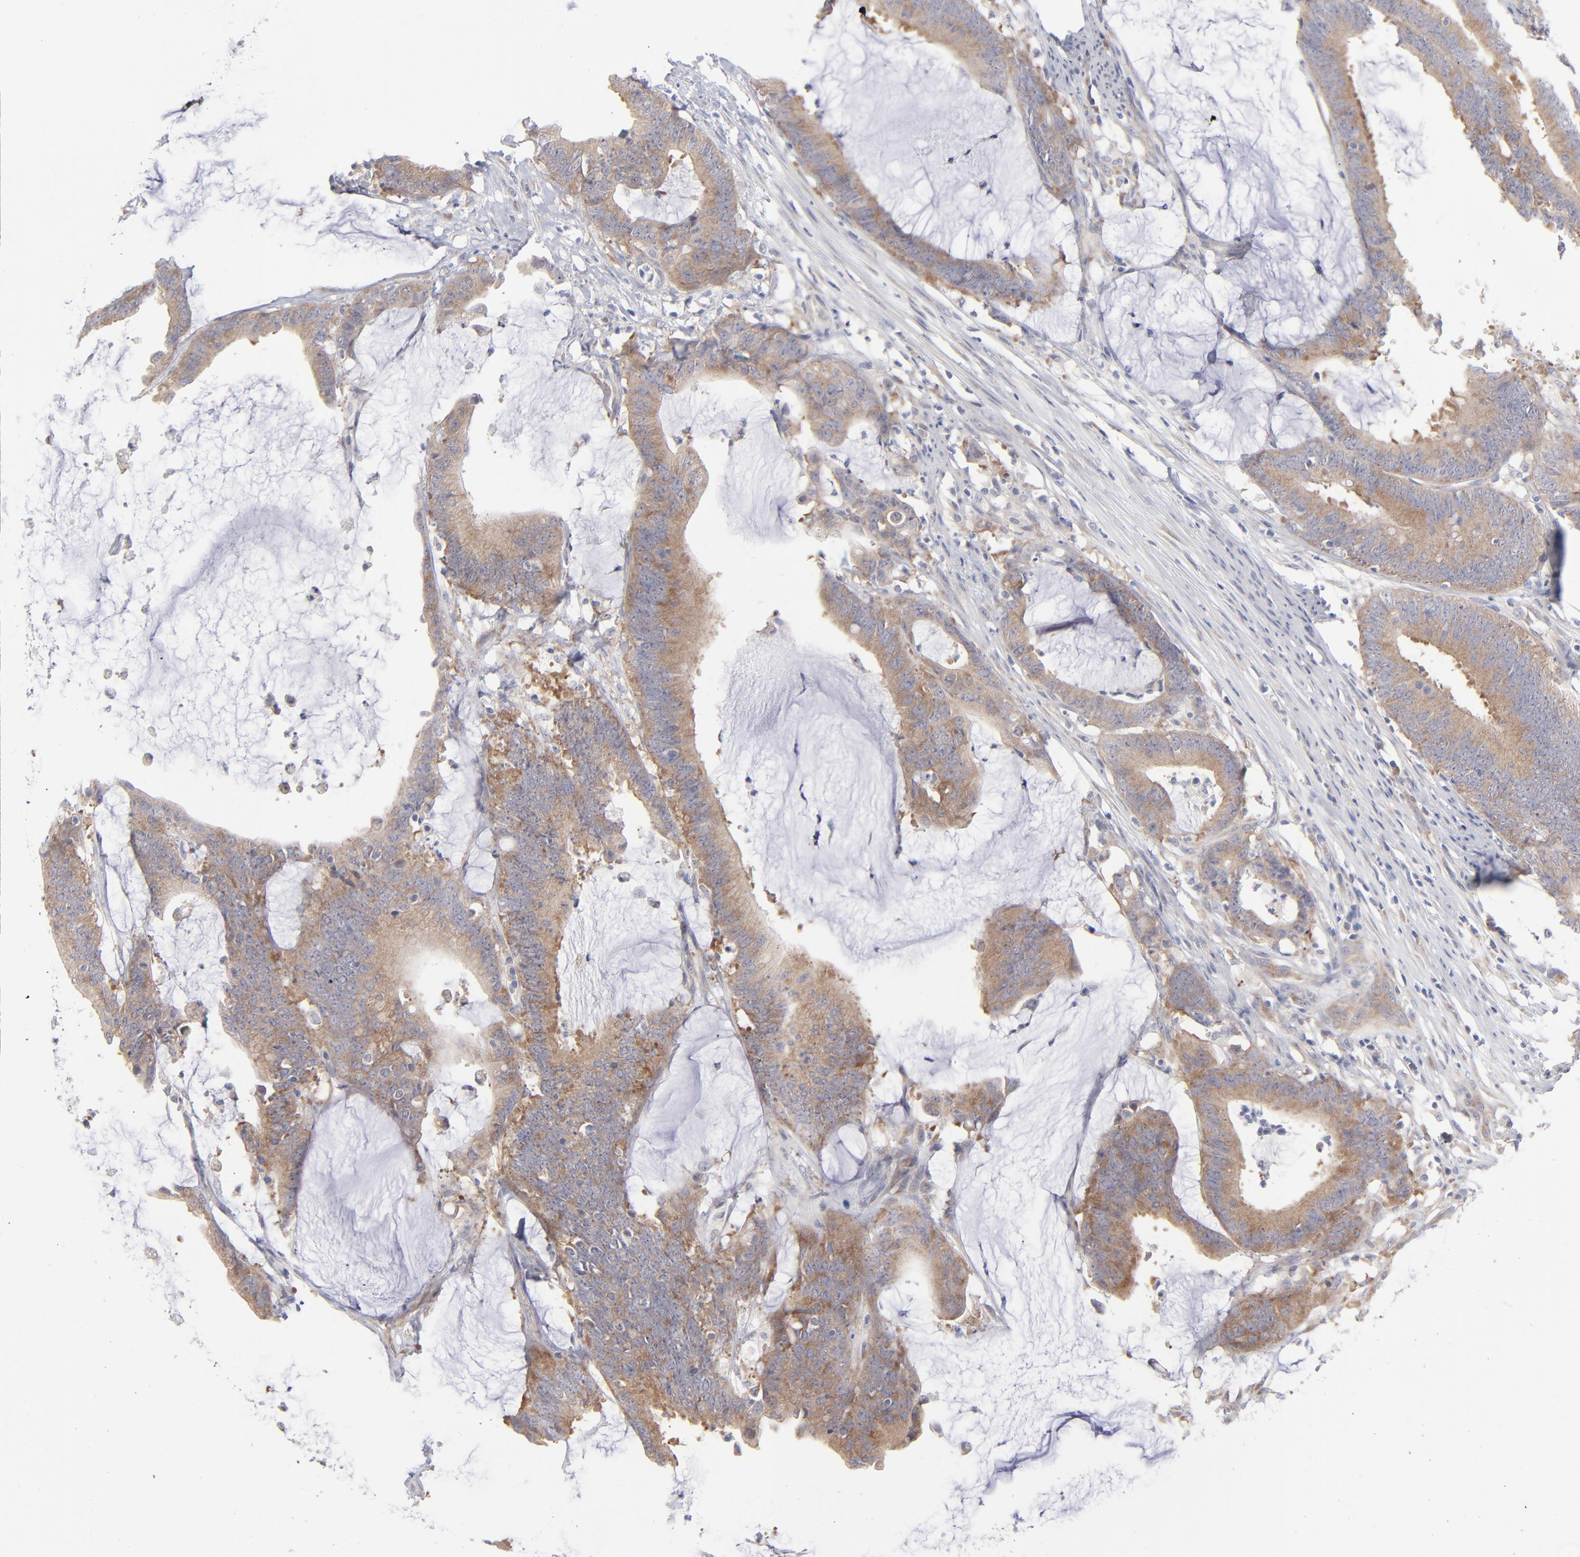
{"staining": {"intensity": "moderate", "quantity": ">75%", "location": "cytoplasmic/membranous"}, "tissue": "colorectal cancer", "cell_type": "Tumor cells", "image_type": "cancer", "snomed": [{"axis": "morphology", "description": "Adenocarcinoma, NOS"}, {"axis": "topography", "description": "Rectum"}], "caption": "DAB immunohistochemical staining of colorectal cancer displays moderate cytoplasmic/membranous protein expression in about >75% of tumor cells. The protein is shown in brown color, while the nuclei are stained blue.", "gene": "RPS24", "patient": {"sex": "female", "age": 66}}